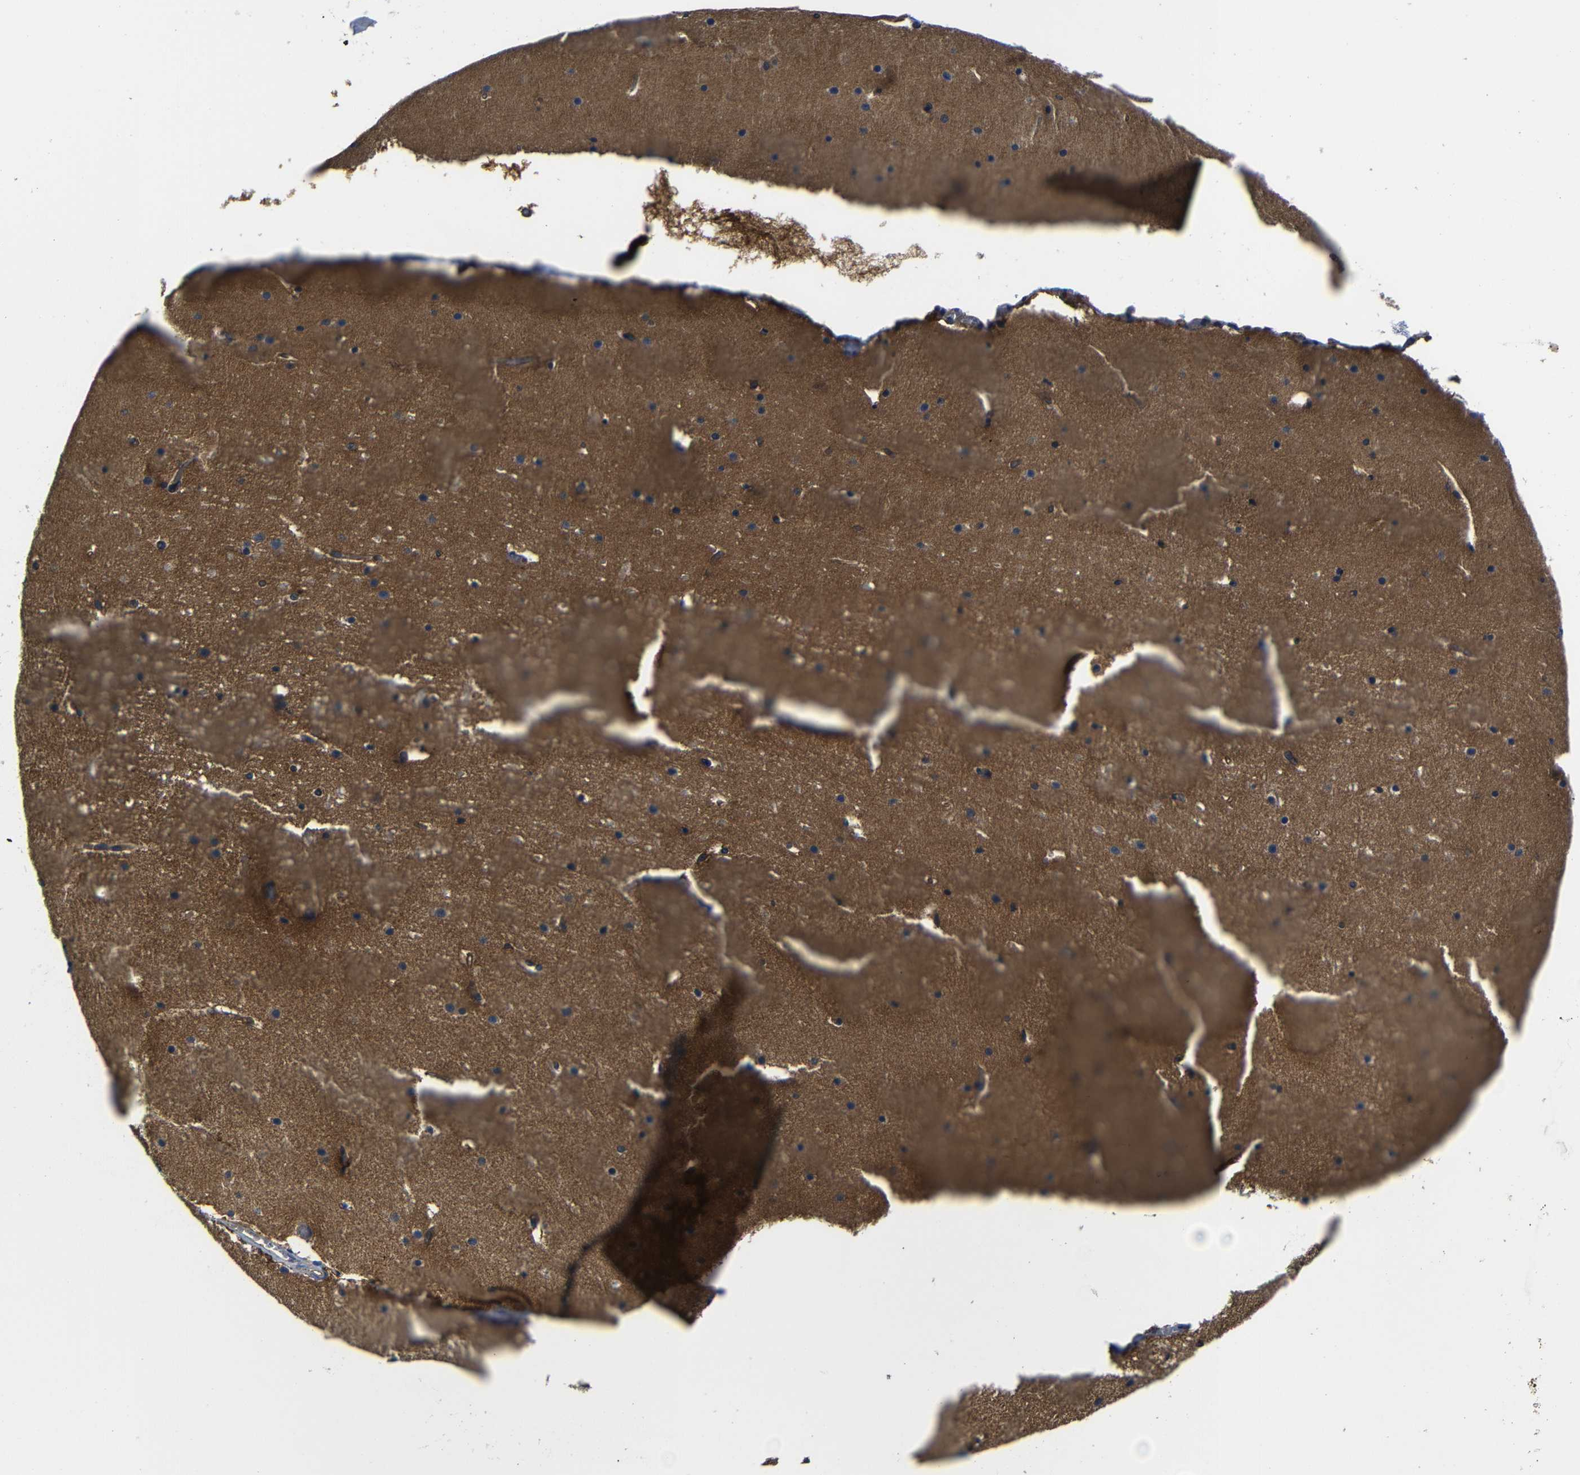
{"staining": {"intensity": "moderate", "quantity": "25%-75%", "location": "cytoplasmic/membranous"}, "tissue": "cerebellum", "cell_type": "Cells in granular layer", "image_type": "normal", "snomed": [{"axis": "morphology", "description": "Normal tissue, NOS"}, {"axis": "topography", "description": "Cerebellum"}], "caption": "About 25%-75% of cells in granular layer in unremarkable cerebellum demonstrate moderate cytoplasmic/membranous protein expression as visualized by brown immunohistochemical staining.", "gene": "GIMAP2", "patient": {"sex": "male", "age": 45}}